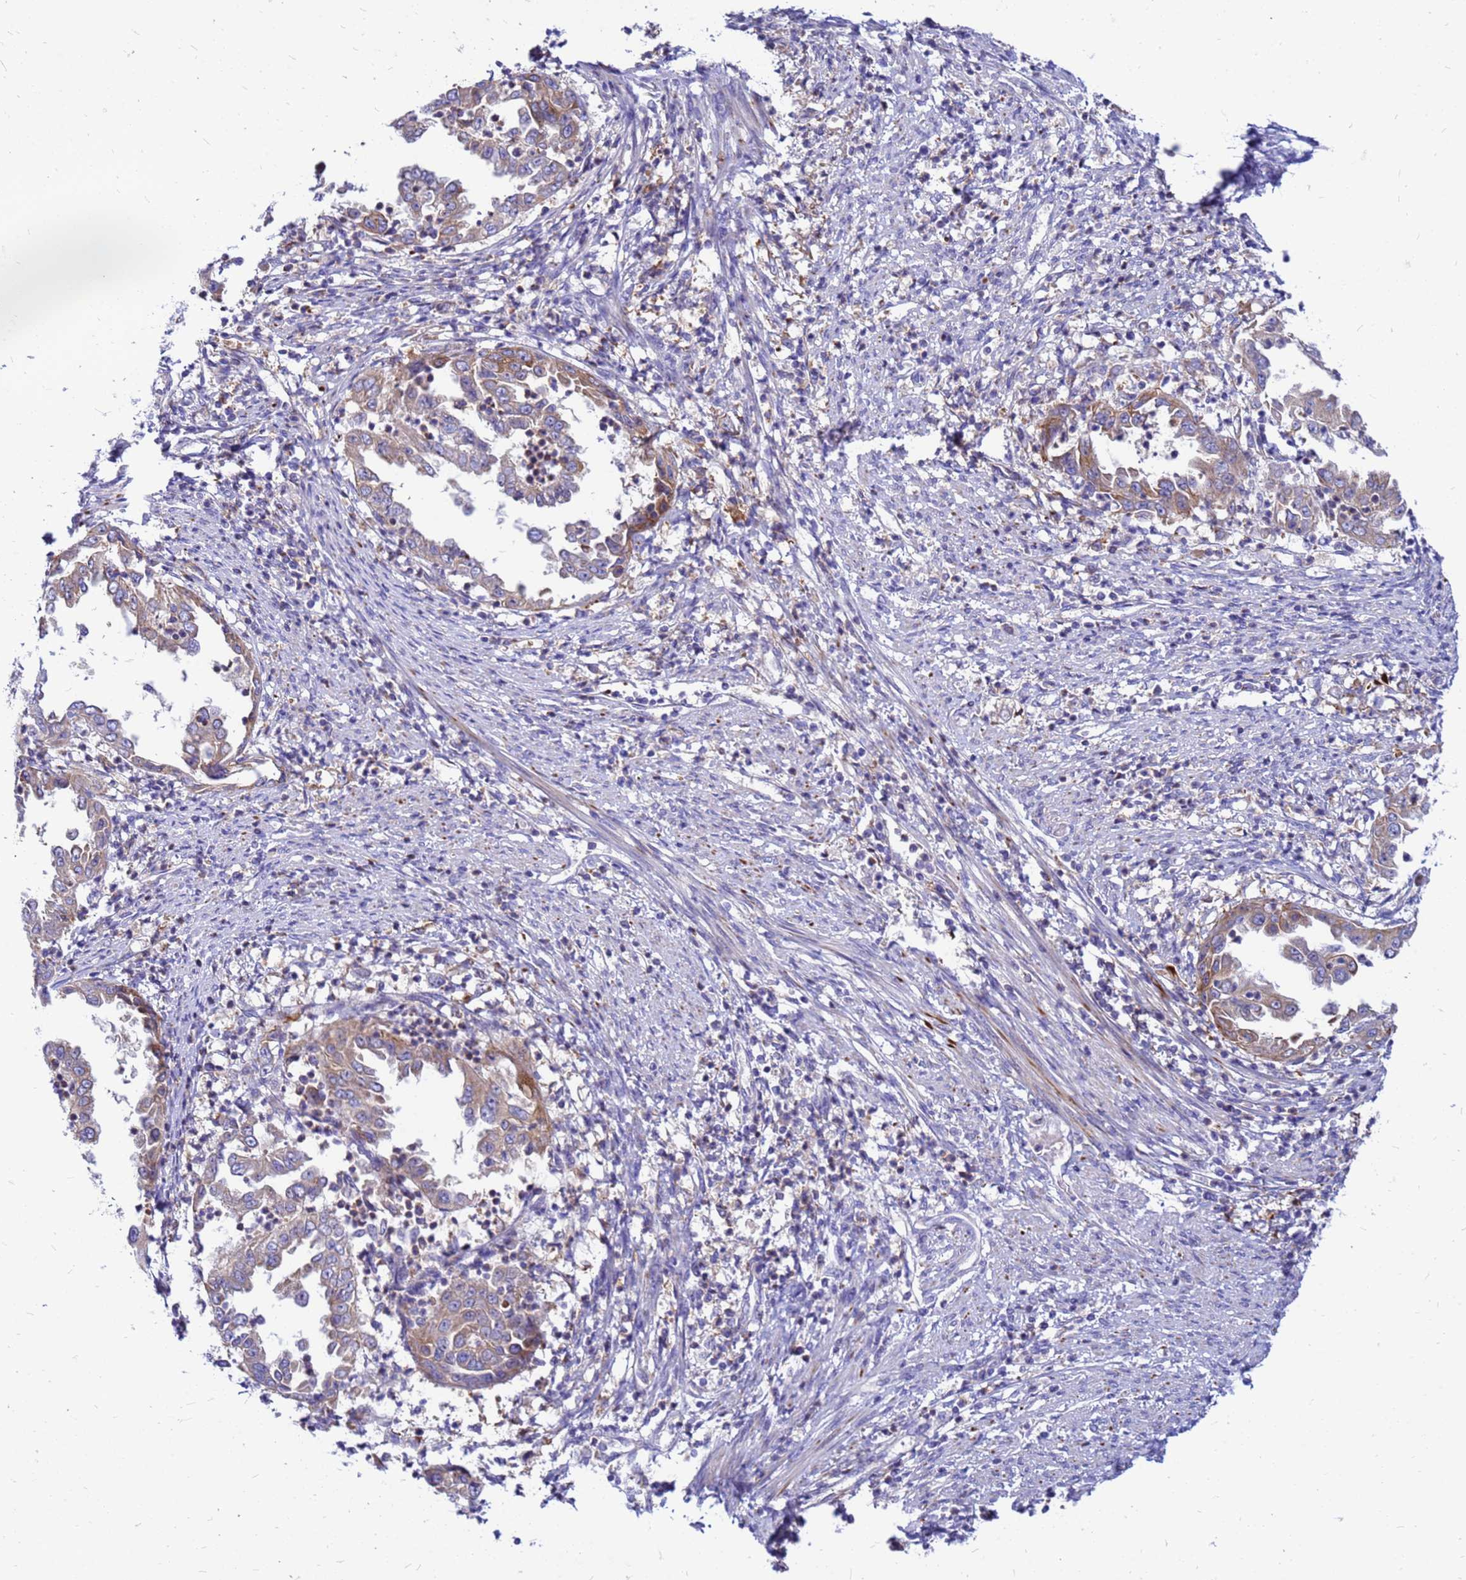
{"staining": {"intensity": "moderate", "quantity": ">75%", "location": "cytoplasmic/membranous"}, "tissue": "endometrial cancer", "cell_type": "Tumor cells", "image_type": "cancer", "snomed": [{"axis": "morphology", "description": "Adenocarcinoma, NOS"}, {"axis": "topography", "description": "Endometrium"}], "caption": "Immunohistochemistry (IHC) (DAB) staining of endometrial cancer (adenocarcinoma) displays moderate cytoplasmic/membranous protein positivity in approximately >75% of tumor cells.", "gene": "FHIP1A", "patient": {"sex": "female", "age": 85}}